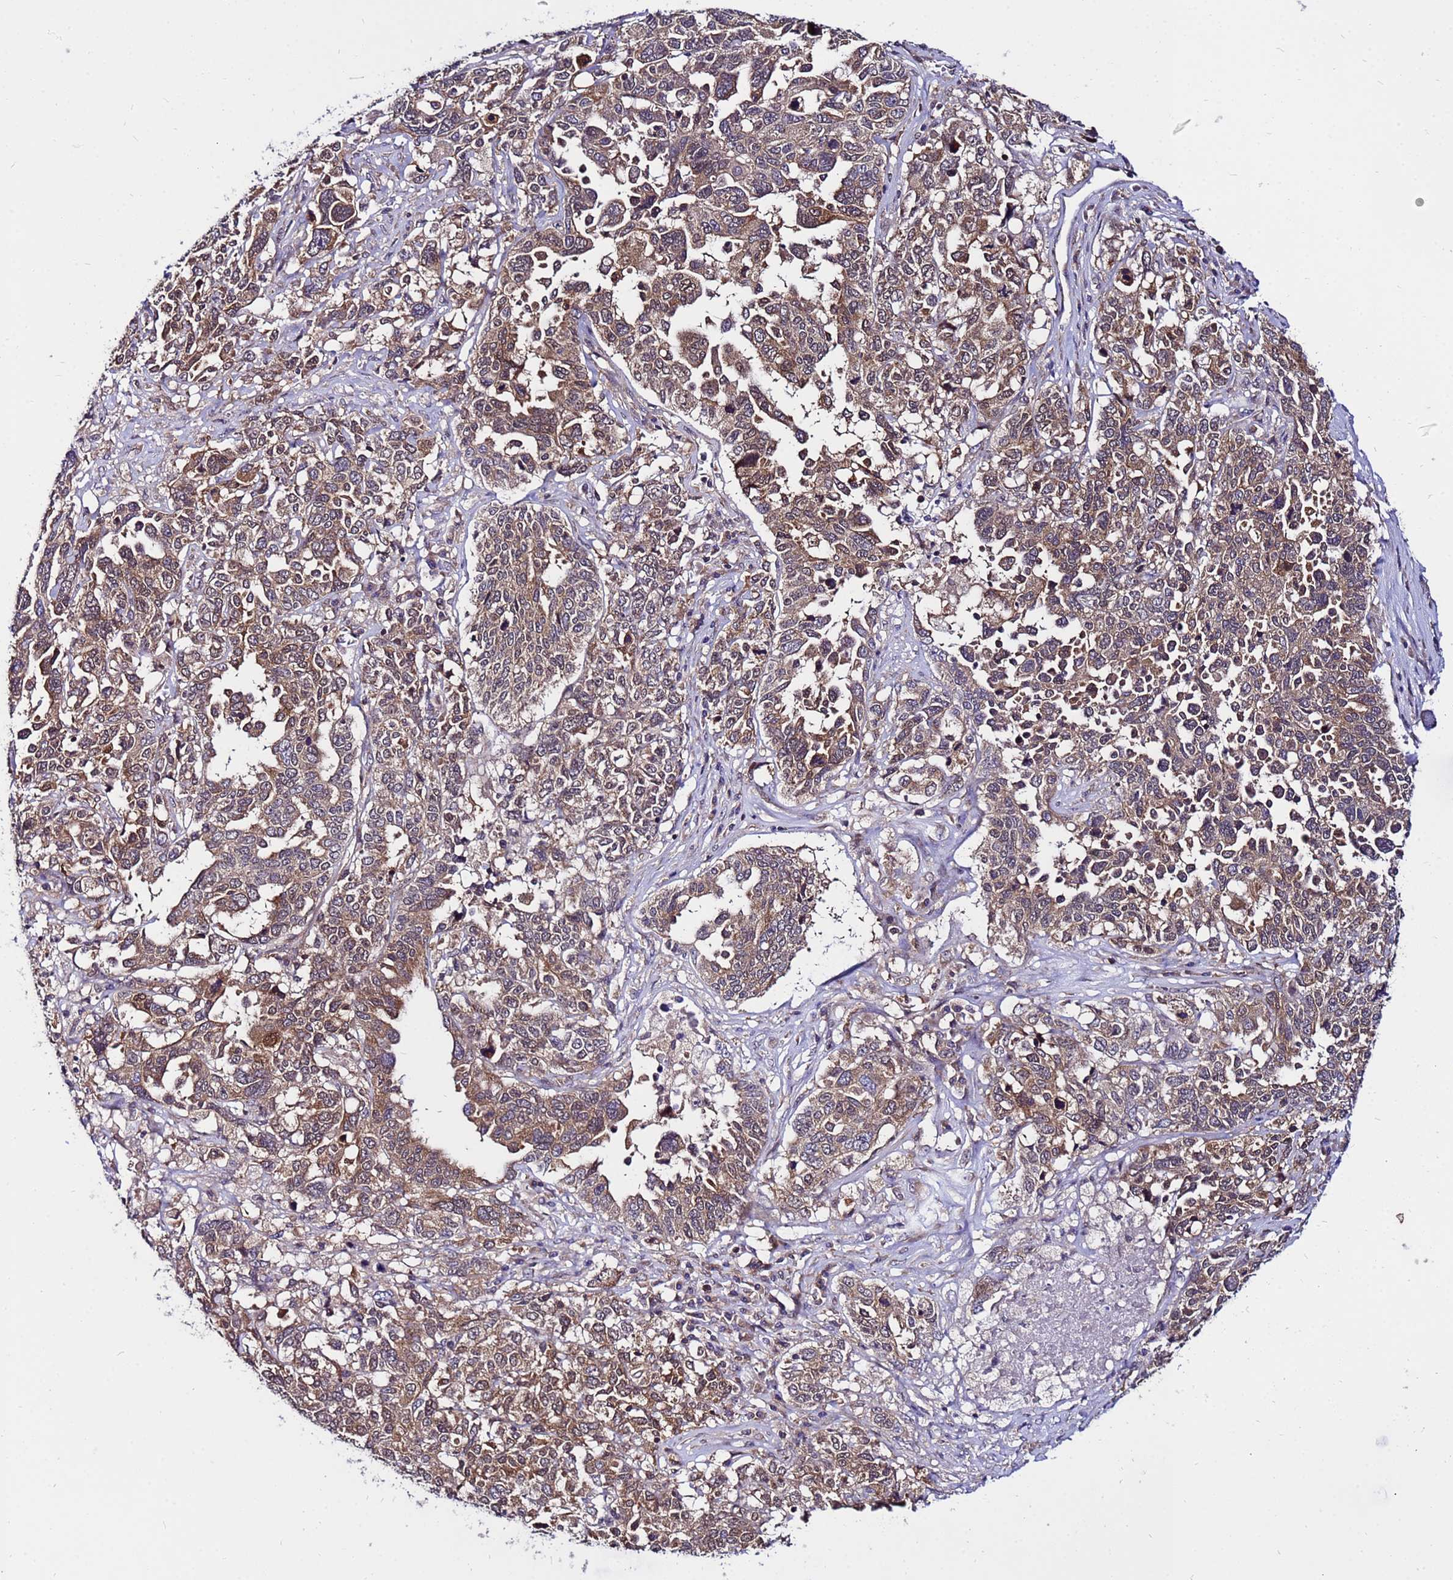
{"staining": {"intensity": "moderate", "quantity": ">75%", "location": "cytoplasmic/membranous,nuclear"}, "tissue": "ovarian cancer", "cell_type": "Tumor cells", "image_type": "cancer", "snomed": [{"axis": "morphology", "description": "Carcinoma, endometroid"}, {"axis": "topography", "description": "Ovary"}], "caption": "Ovarian endometroid carcinoma stained for a protein demonstrates moderate cytoplasmic/membranous and nuclear positivity in tumor cells.", "gene": "GET3", "patient": {"sex": "female", "age": 62}}